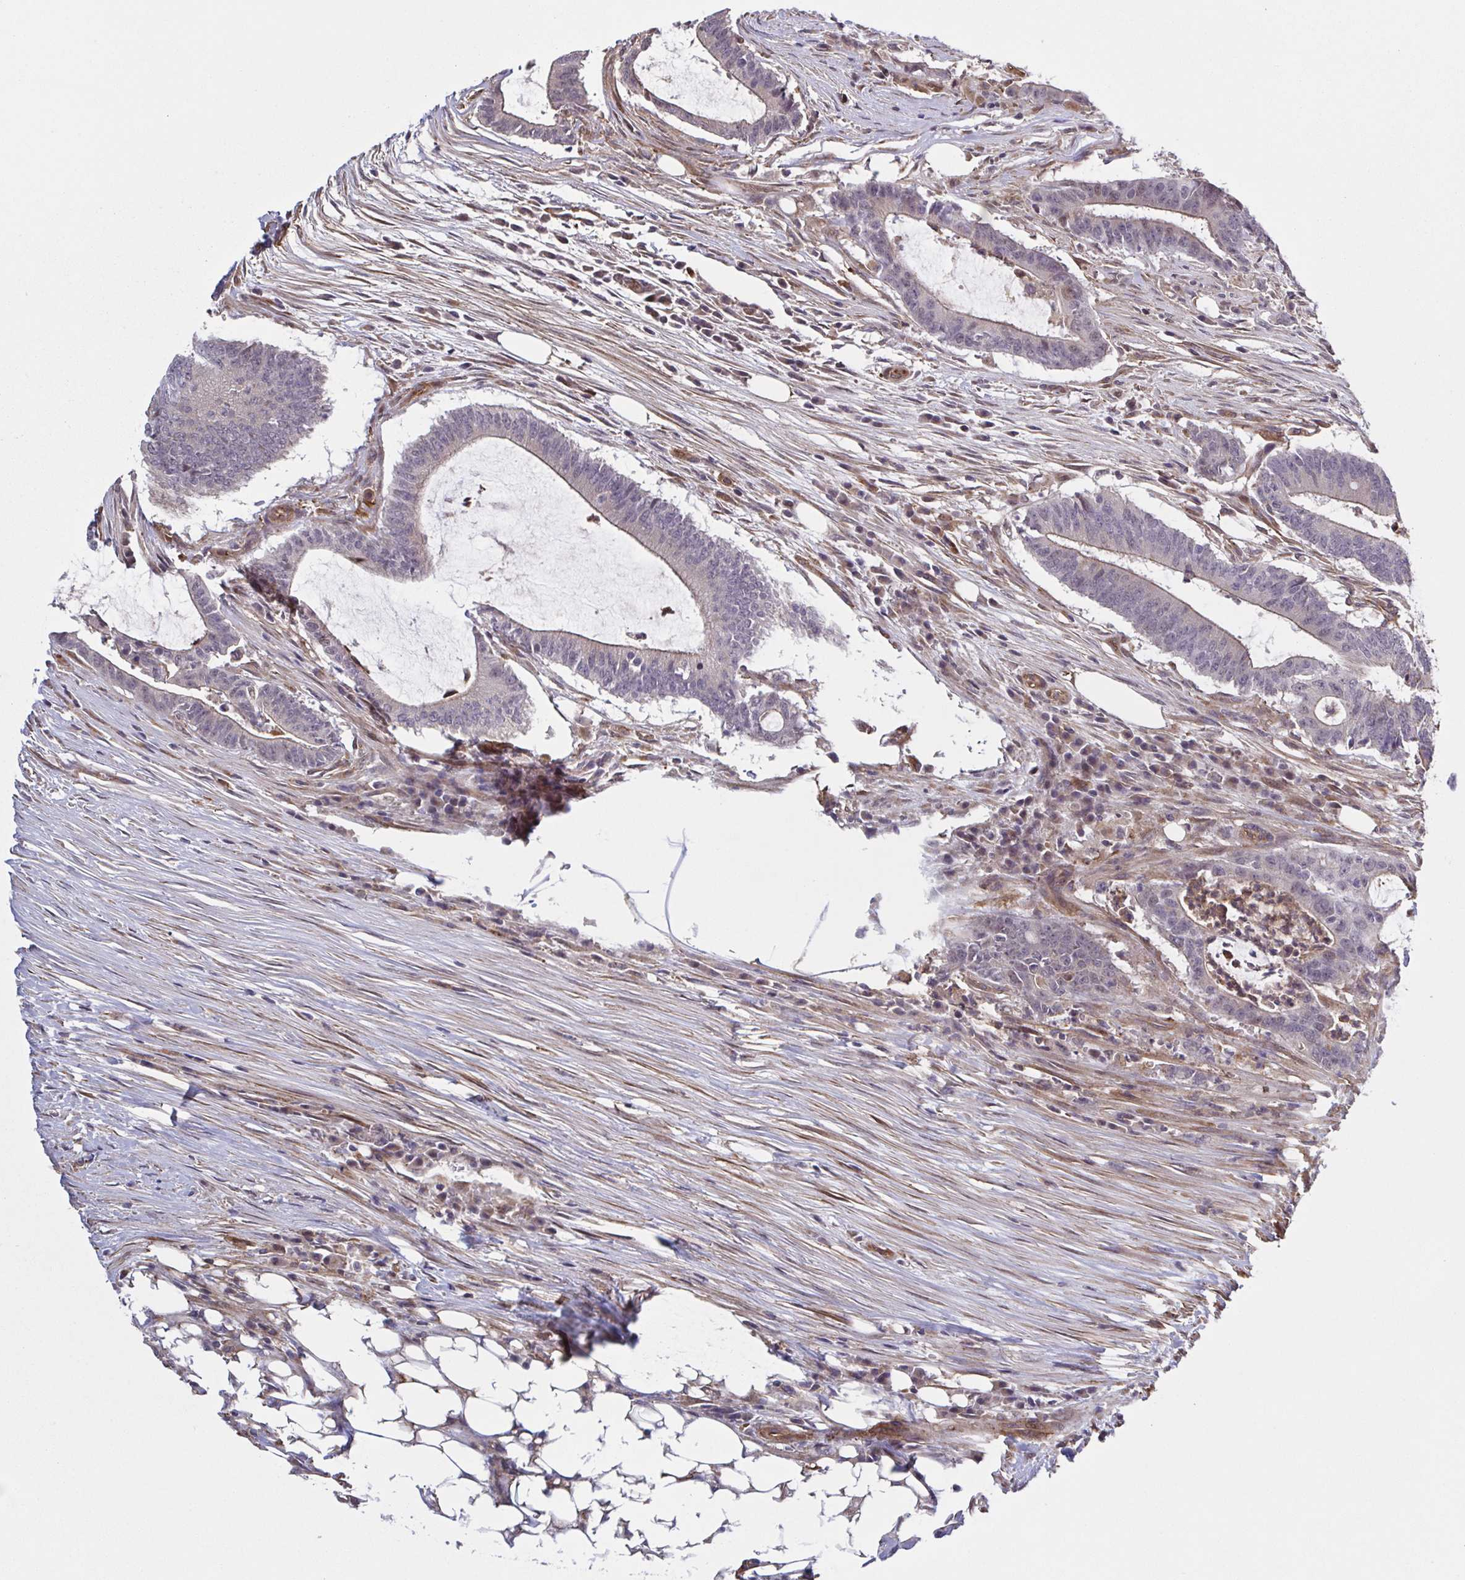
{"staining": {"intensity": "weak", "quantity": "<25%", "location": "cytoplasmic/membranous"}, "tissue": "colorectal cancer", "cell_type": "Tumor cells", "image_type": "cancer", "snomed": [{"axis": "morphology", "description": "Adenocarcinoma, NOS"}, {"axis": "topography", "description": "Colon"}], "caption": "This is a photomicrograph of IHC staining of colorectal cancer, which shows no expression in tumor cells. (DAB immunohistochemistry, high magnification).", "gene": "ZNF200", "patient": {"sex": "female", "age": 43}}